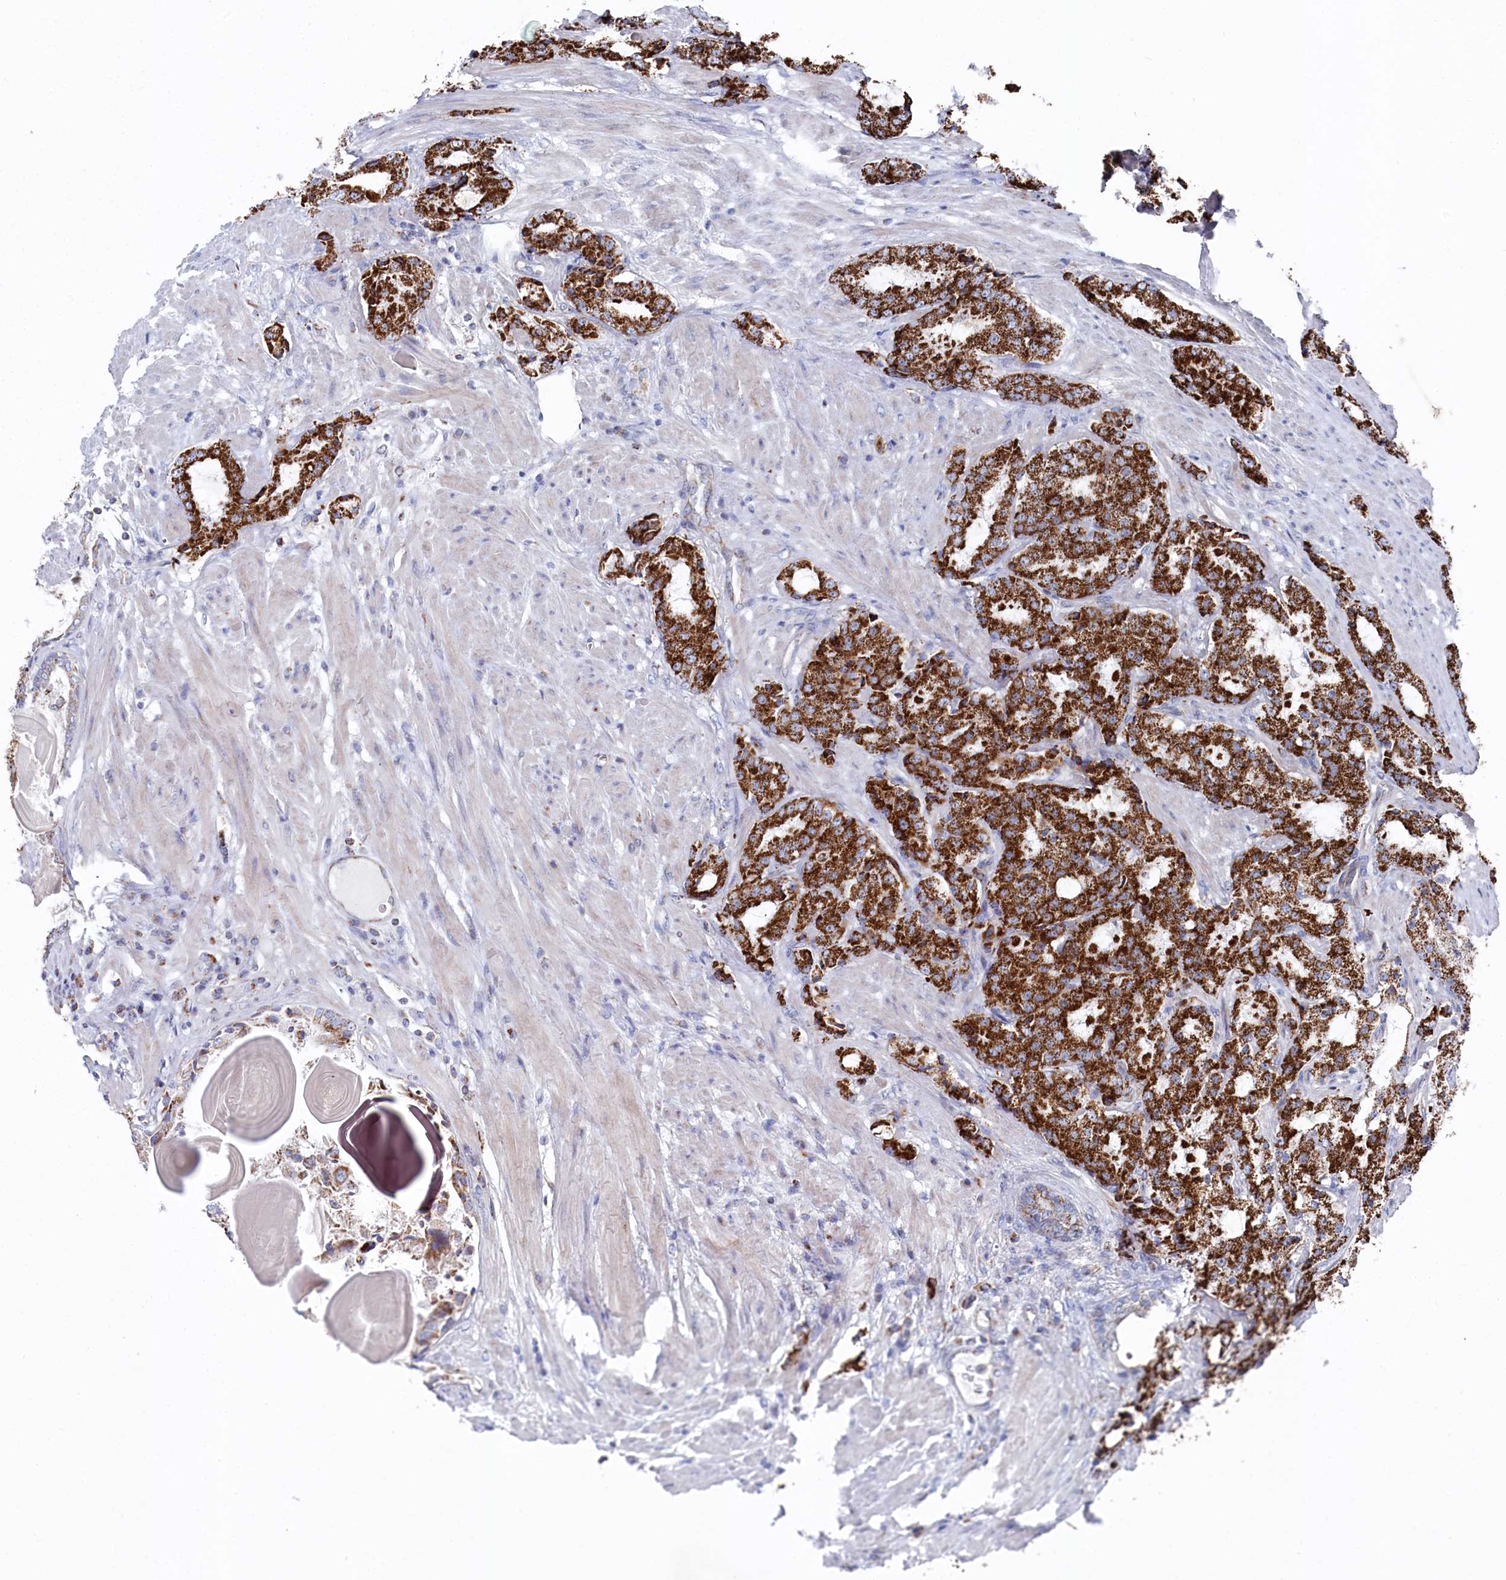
{"staining": {"intensity": "strong", "quantity": ">75%", "location": "cytoplasmic/membranous"}, "tissue": "prostate cancer", "cell_type": "Tumor cells", "image_type": "cancer", "snomed": [{"axis": "morphology", "description": "Adenocarcinoma, High grade"}, {"axis": "topography", "description": "Prostate"}], "caption": "Approximately >75% of tumor cells in prostate adenocarcinoma (high-grade) display strong cytoplasmic/membranous protein positivity as visualized by brown immunohistochemical staining.", "gene": "GLS2", "patient": {"sex": "male", "age": 66}}